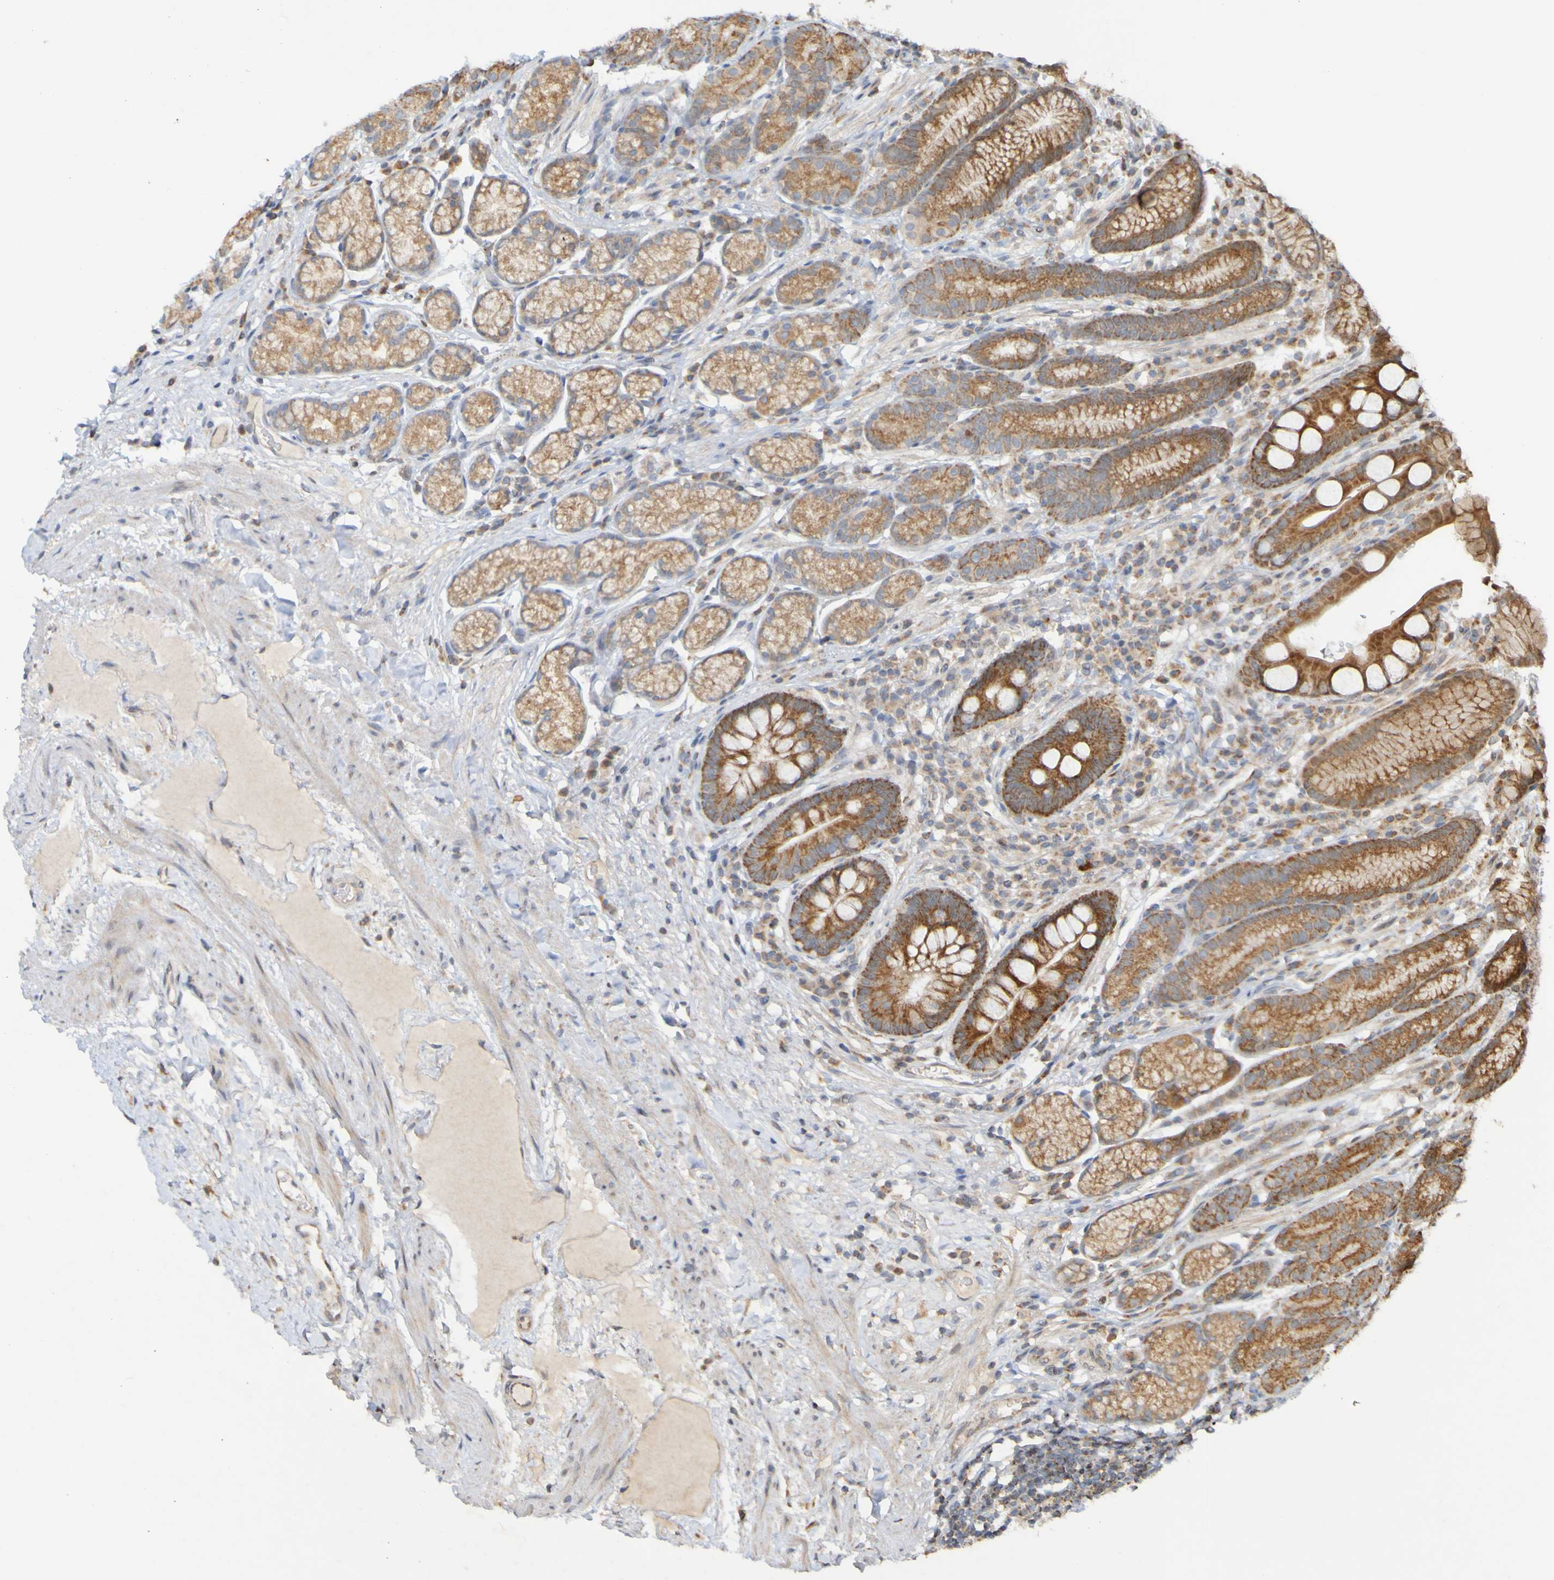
{"staining": {"intensity": "moderate", "quantity": ">75%", "location": "cytoplasmic/membranous"}, "tissue": "stomach", "cell_type": "Glandular cells", "image_type": "normal", "snomed": [{"axis": "morphology", "description": "Normal tissue, NOS"}, {"axis": "topography", "description": "Stomach, lower"}], "caption": "A high-resolution image shows immunohistochemistry (IHC) staining of unremarkable stomach, which exhibits moderate cytoplasmic/membranous positivity in about >75% of glandular cells.", "gene": "TMBIM1", "patient": {"sex": "male", "age": 52}}